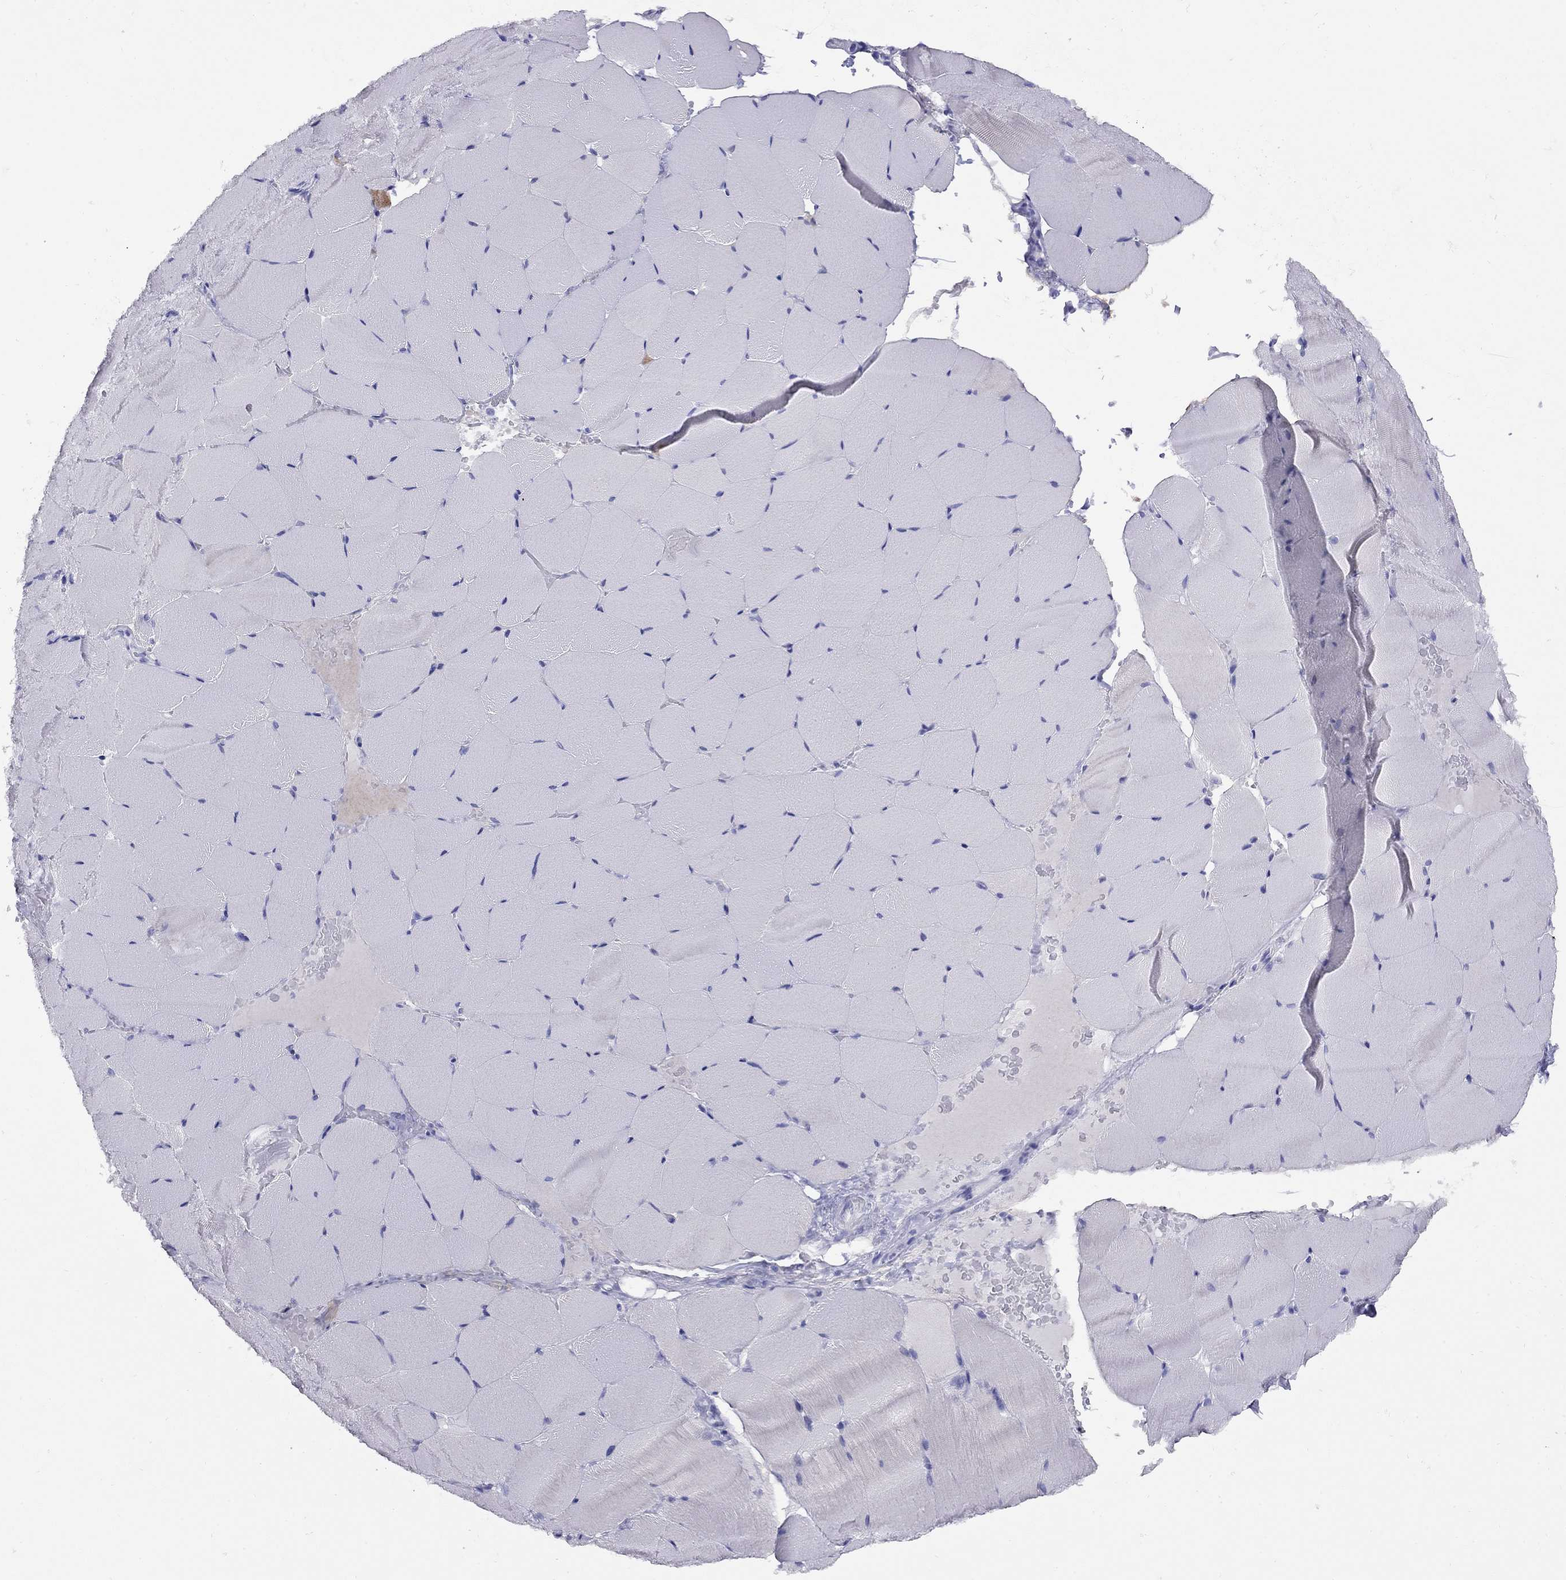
{"staining": {"intensity": "negative", "quantity": "none", "location": "none"}, "tissue": "skeletal muscle", "cell_type": "Myocytes", "image_type": "normal", "snomed": [{"axis": "morphology", "description": "Normal tissue, NOS"}, {"axis": "topography", "description": "Skeletal muscle"}], "caption": "This histopathology image is of benign skeletal muscle stained with immunohistochemistry to label a protein in brown with the nuclei are counter-stained blue. There is no expression in myocytes. (Stains: DAB immunohistochemistry with hematoxylin counter stain, Microscopy: brightfield microscopy at high magnification).", "gene": "GRIA2", "patient": {"sex": "female", "age": 37}}